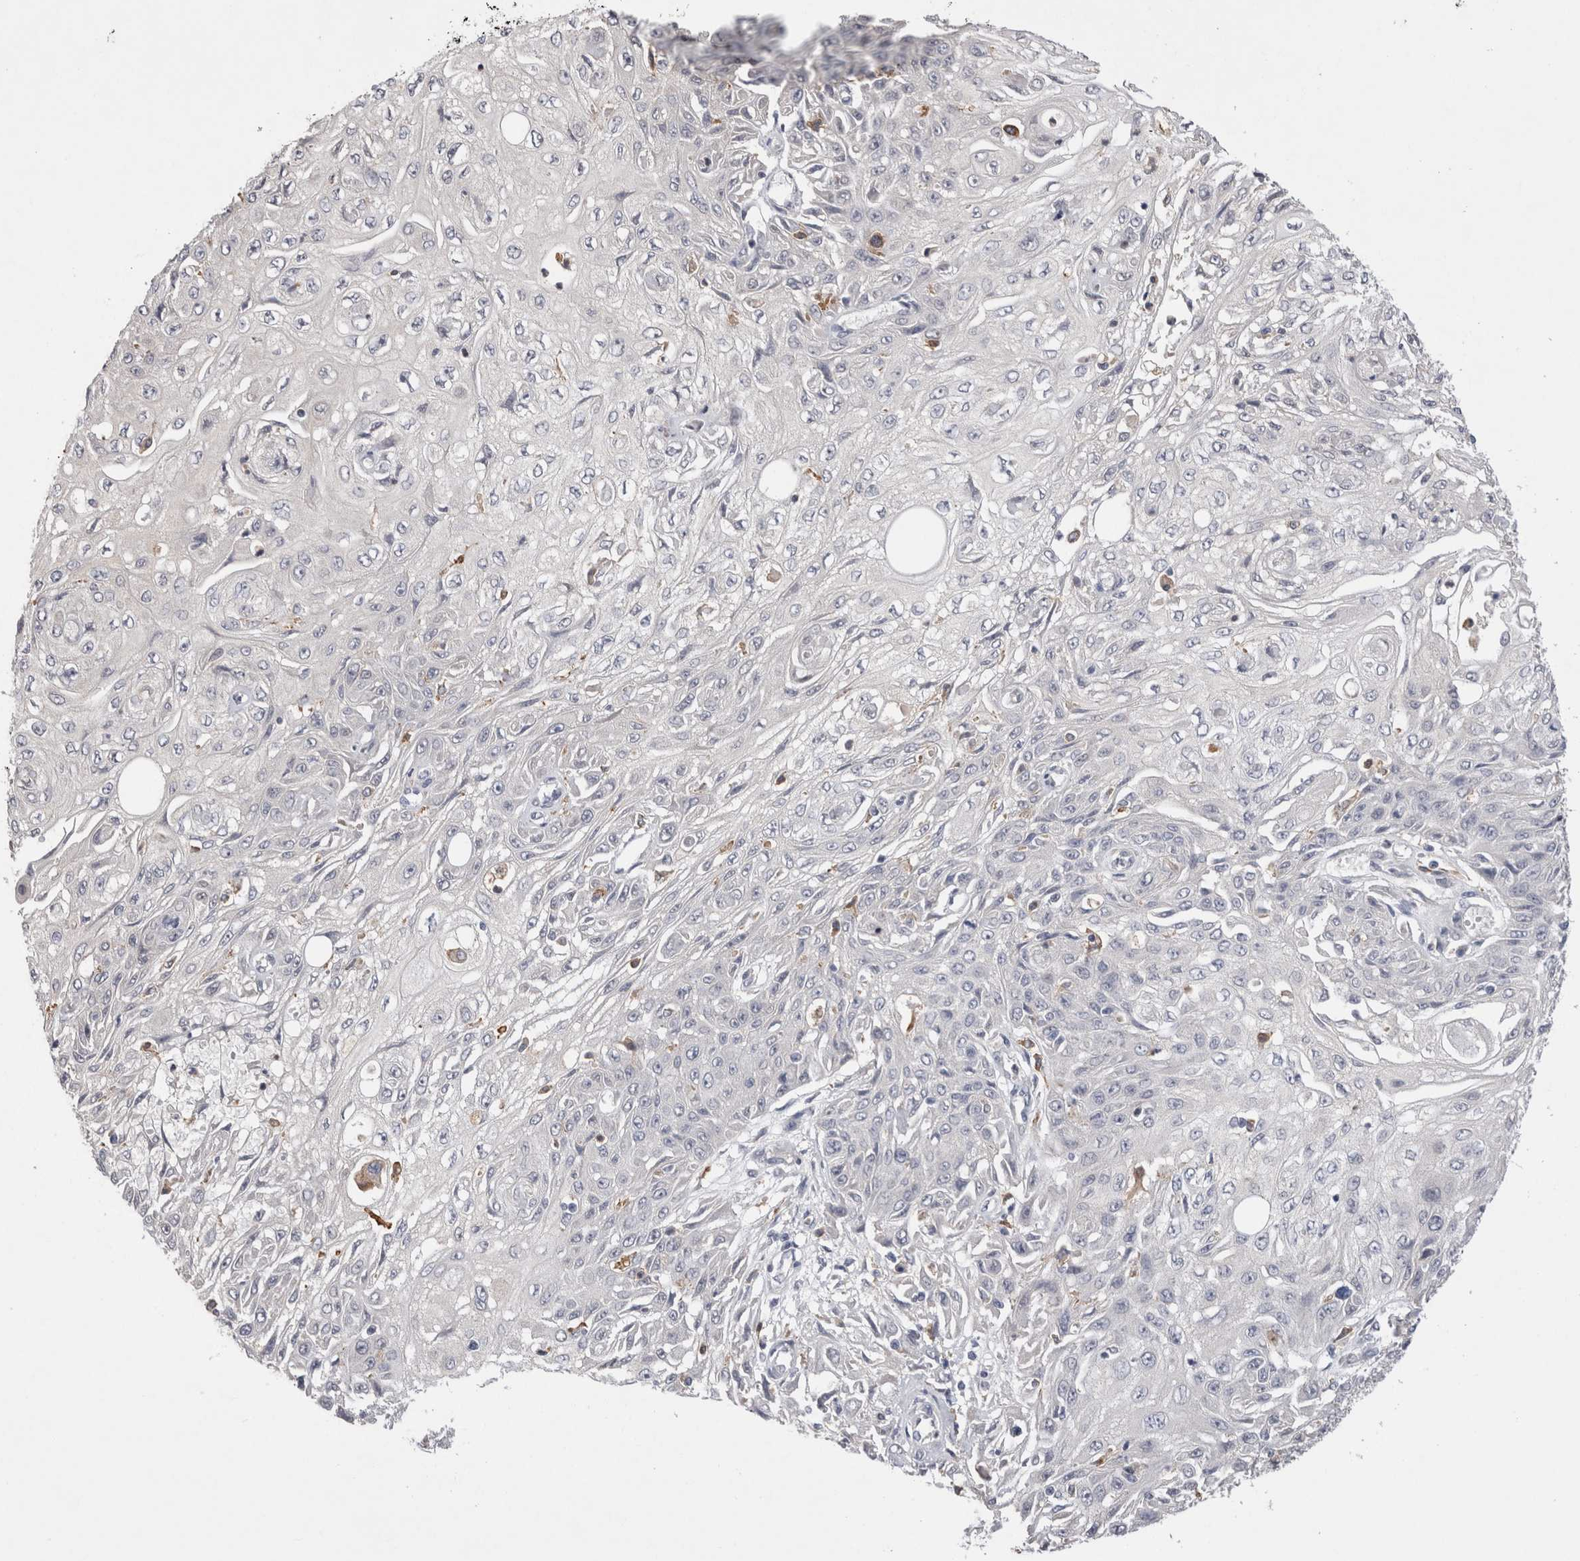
{"staining": {"intensity": "negative", "quantity": "none", "location": "none"}, "tissue": "skin cancer", "cell_type": "Tumor cells", "image_type": "cancer", "snomed": [{"axis": "morphology", "description": "Squamous cell carcinoma, NOS"}, {"axis": "morphology", "description": "Squamous cell carcinoma, metastatic, NOS"}, {"axis": "topography", "description": "Skin"}, {"axis": "topography", "description": "Lymph node"}], "caption": "The immunohistochemistry (IHC) micrograph has no significant staining in tumor cells of skin cancer tissue.", "gene": "VSIG4", "patient": {"sex": "male", "age": 75}}